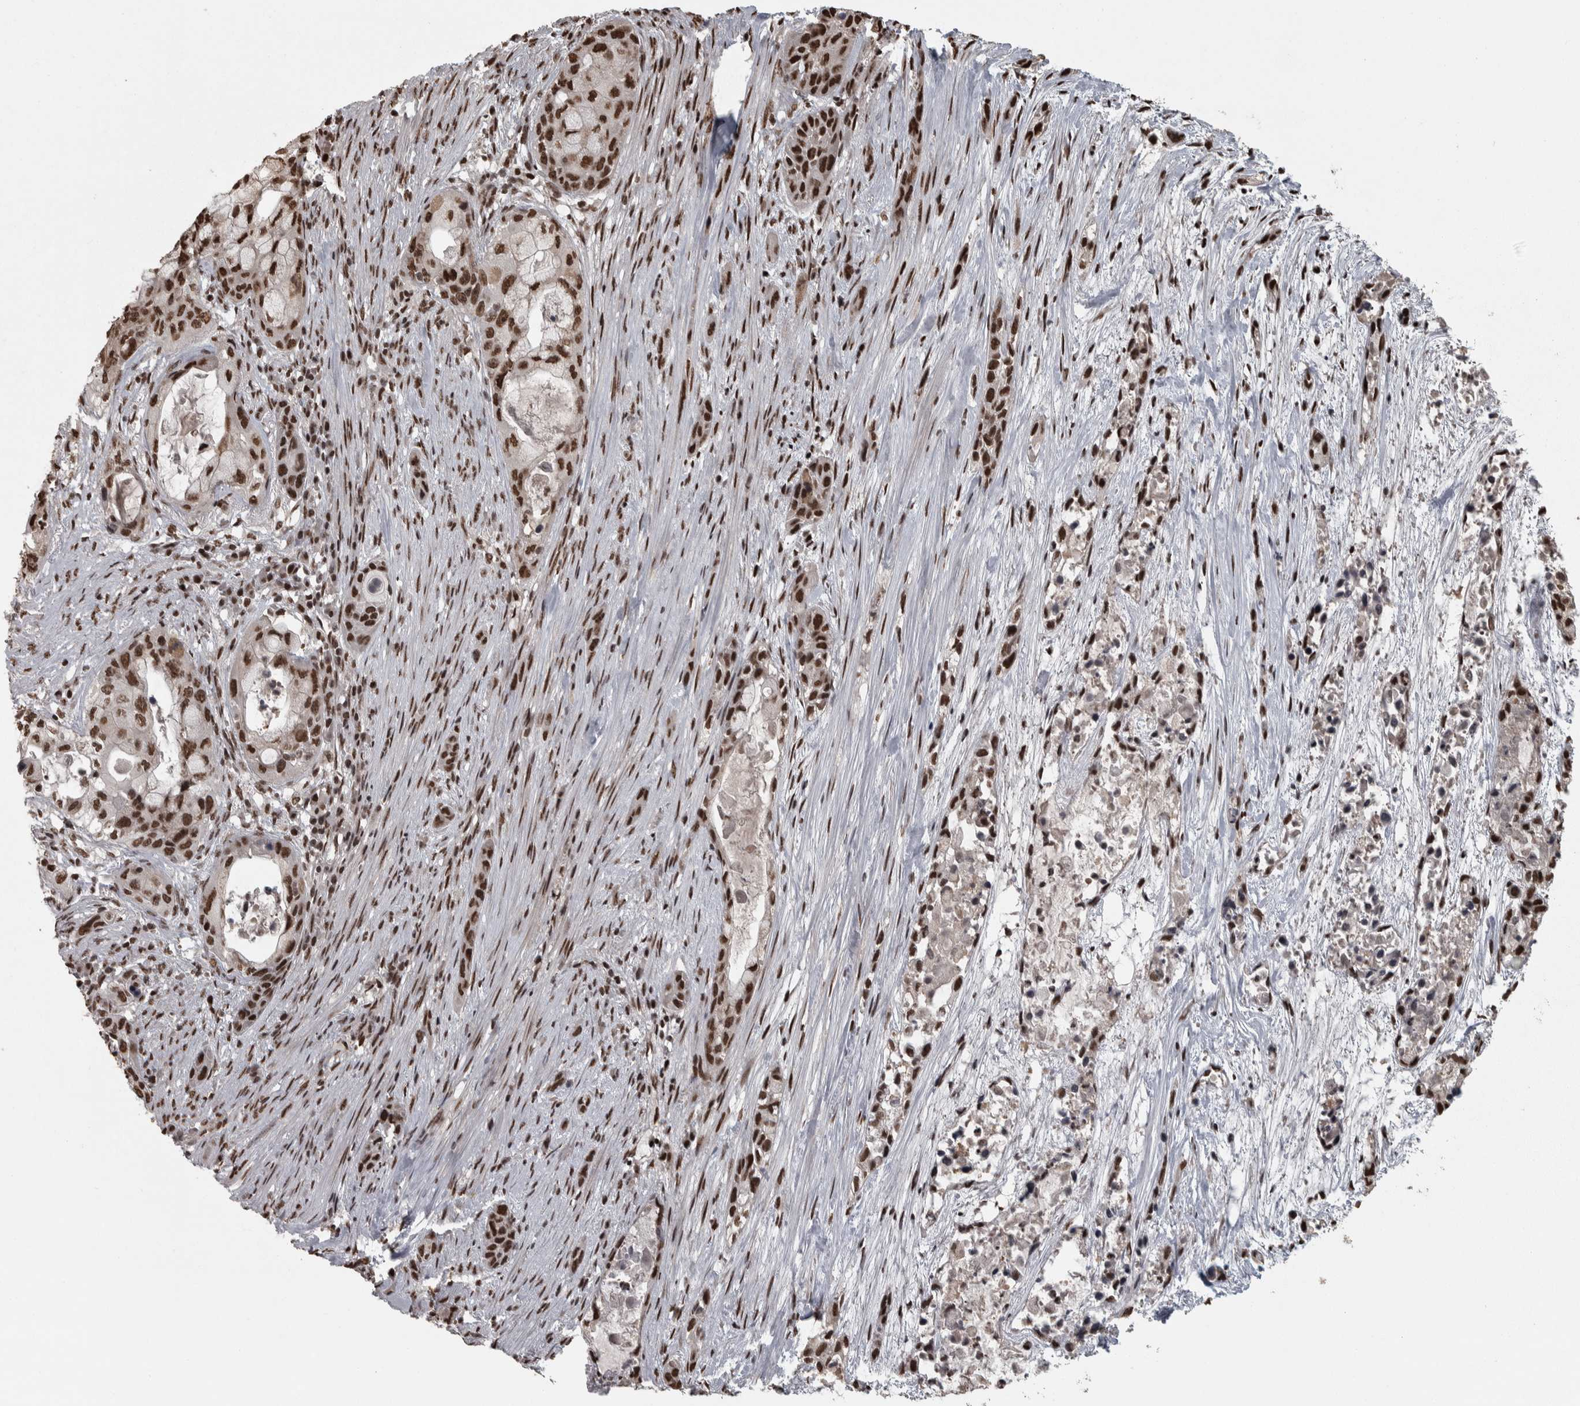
{"staining": {"intensity": "strong", "quantity": ">75%", "location": "nuclear"}, "tissue": "pancreatic cancer", "cell_type": "Tumor cells", "image_type": "cancer", "snomed": [{"axis": "morphology", "description": "Adenocarcinoma, NOS"}, {"axis": "topography", "description": "Pancreas"}], "caption": "This is a histology image of IHC staining of pancreatic adenocarcinoma, which shows strong expression in the nuclear of tumor cells.", "gene": "ZFHX4", "patient": {"sex": "male", "age": 53}}